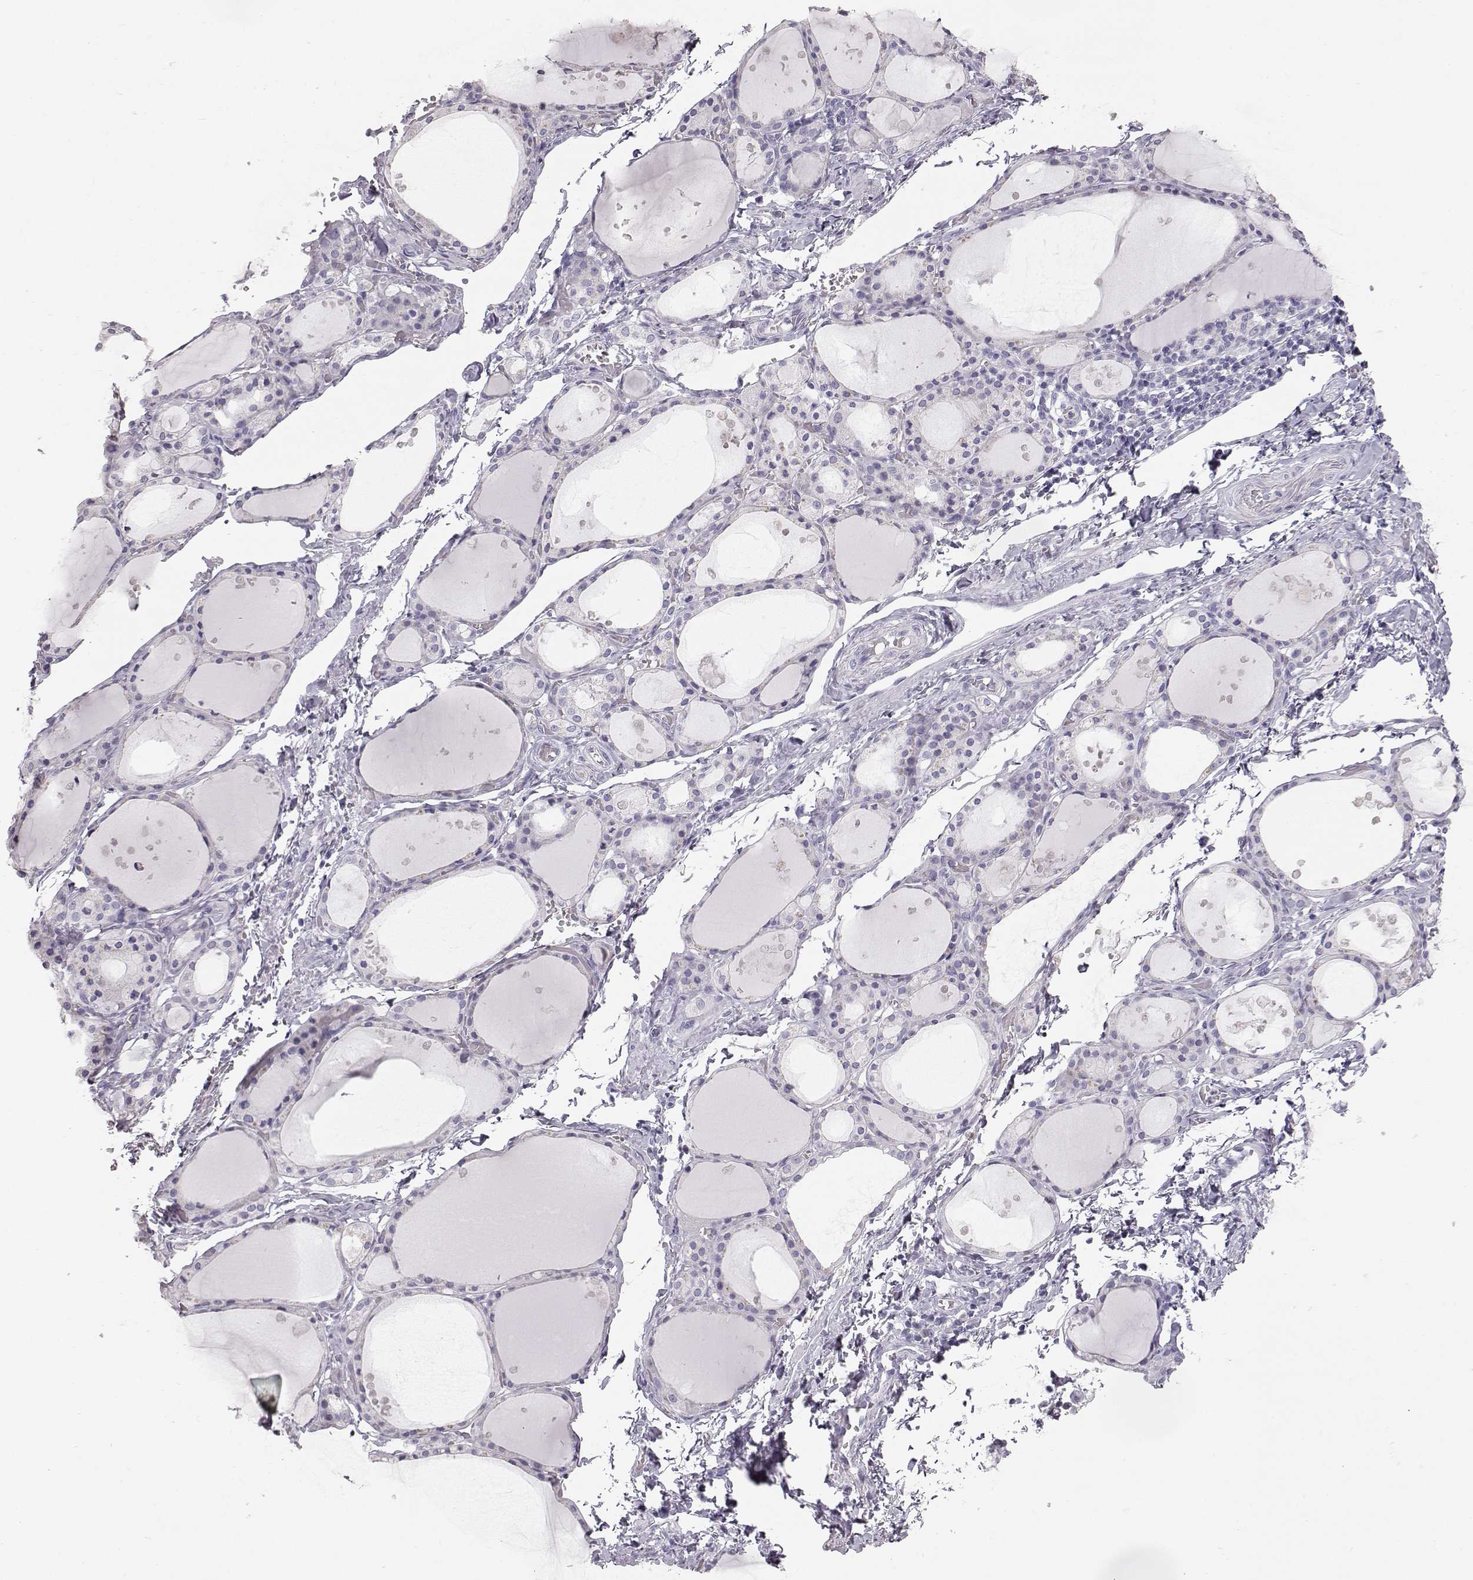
{"staining": {"intensity": "negative", "quantity": "none", "location": "none"}, "tissue": "thyroid gland", "cell_type": "Glandular cells", "image_type": "normal", "snomed": [{"axis": "morphology", "description": "Normal tissue, NOS"}, {"axis": "topography", "description": "Thyroid gland"}], "caption": "The immunohistochemistry histopathology image has no significant expression in glandular cells of thyroid gland.", "gene": "KRT31", "patient": {"sex": "male", "age": 68}}